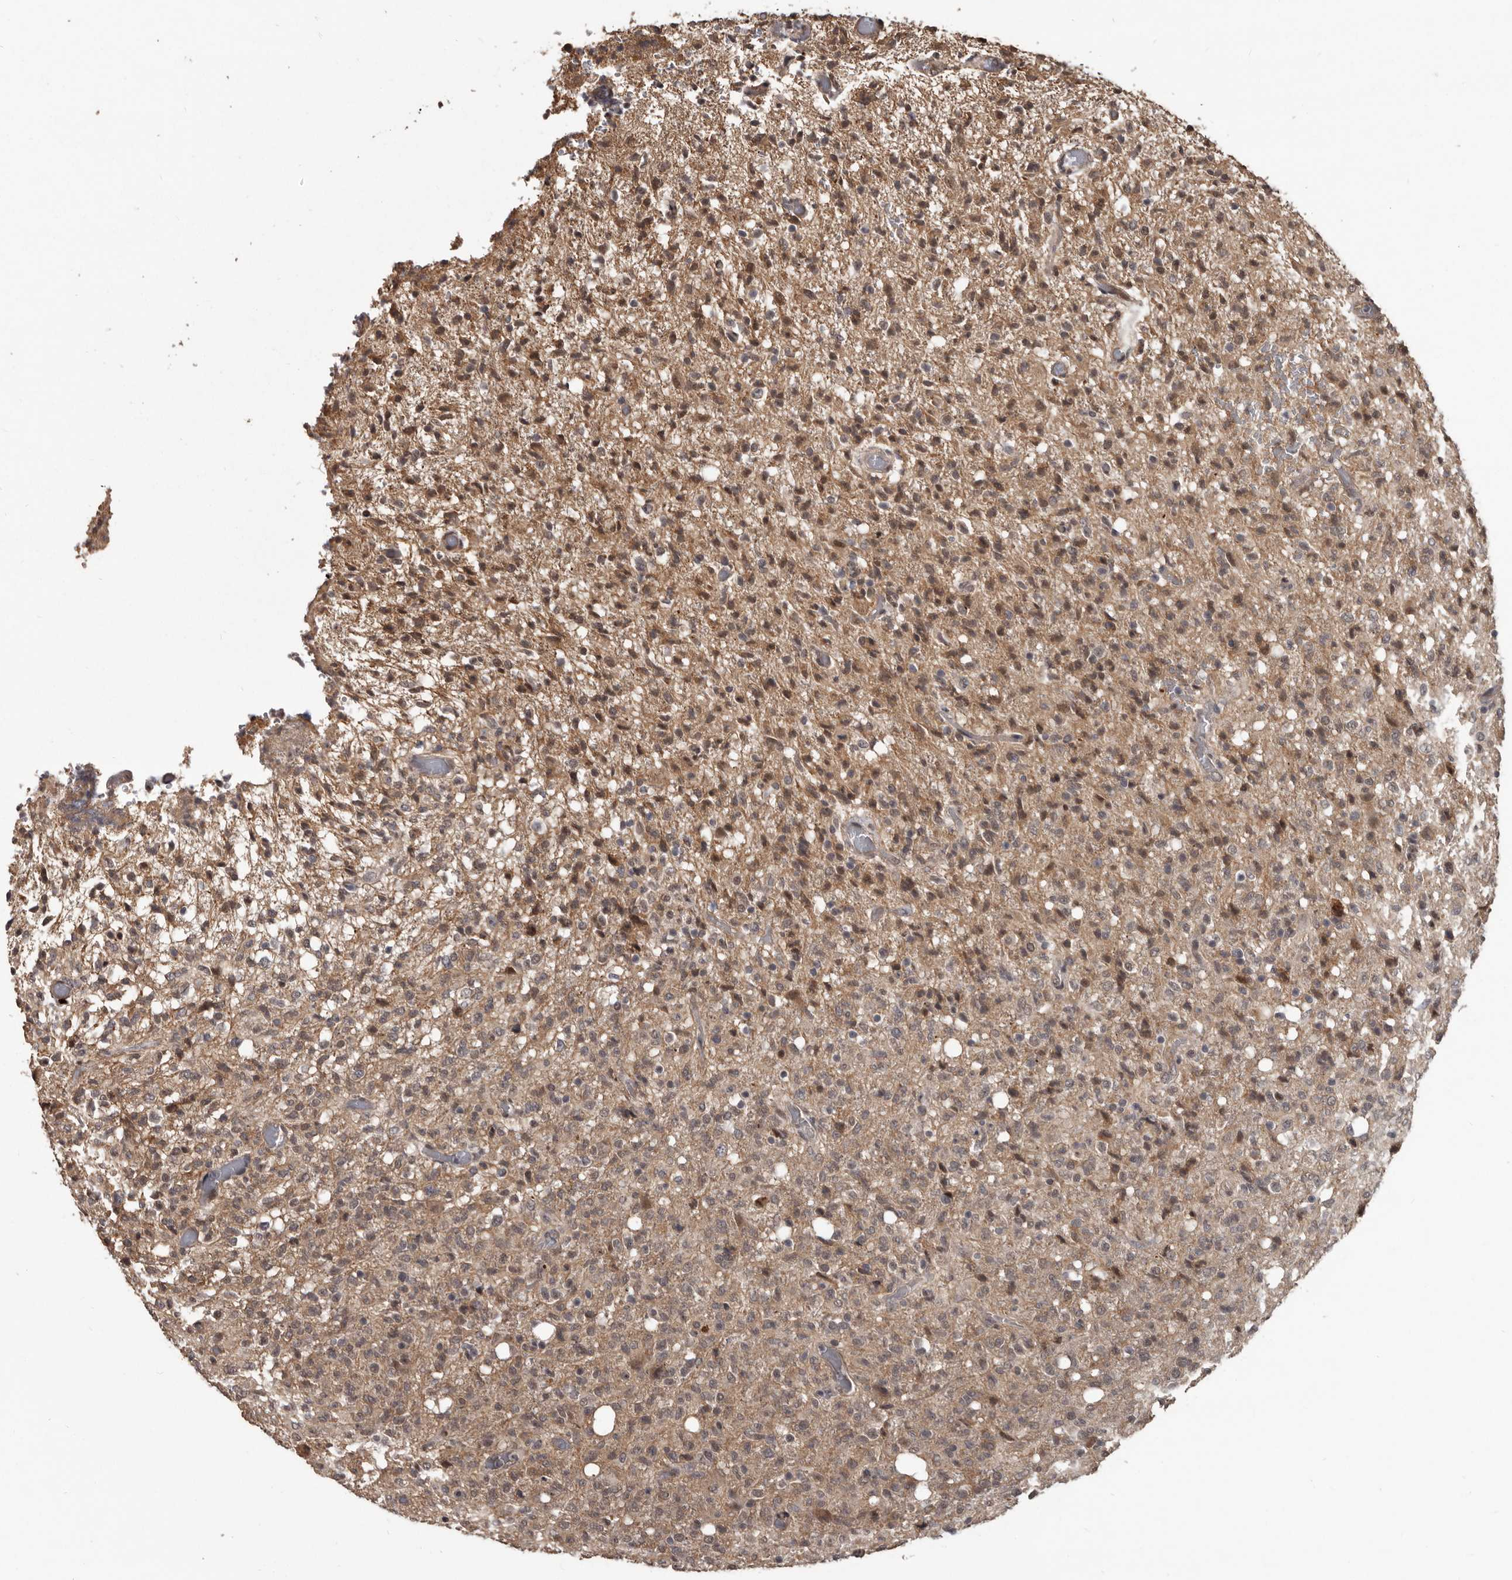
{"staining": {"intensity": "moderate", "quantity": "<25%", "location": "cytoplasmic/membranous"}, "tissue": "glioma", "cell_type": "Tumor cells", "image_type": "cancer", "snomed": [{"axis": "morphology", "description": "Glioma, malignant, High grade"}, {"axis": "topography", "description": "Brain"}], "caption": "A low amount of moderate cytoplasmic/membranous expression is identified in approximately <25% of tumor cells in glioma tissue.", "gene": "AHR", "patient": {"sex": "female", "age": 57}}